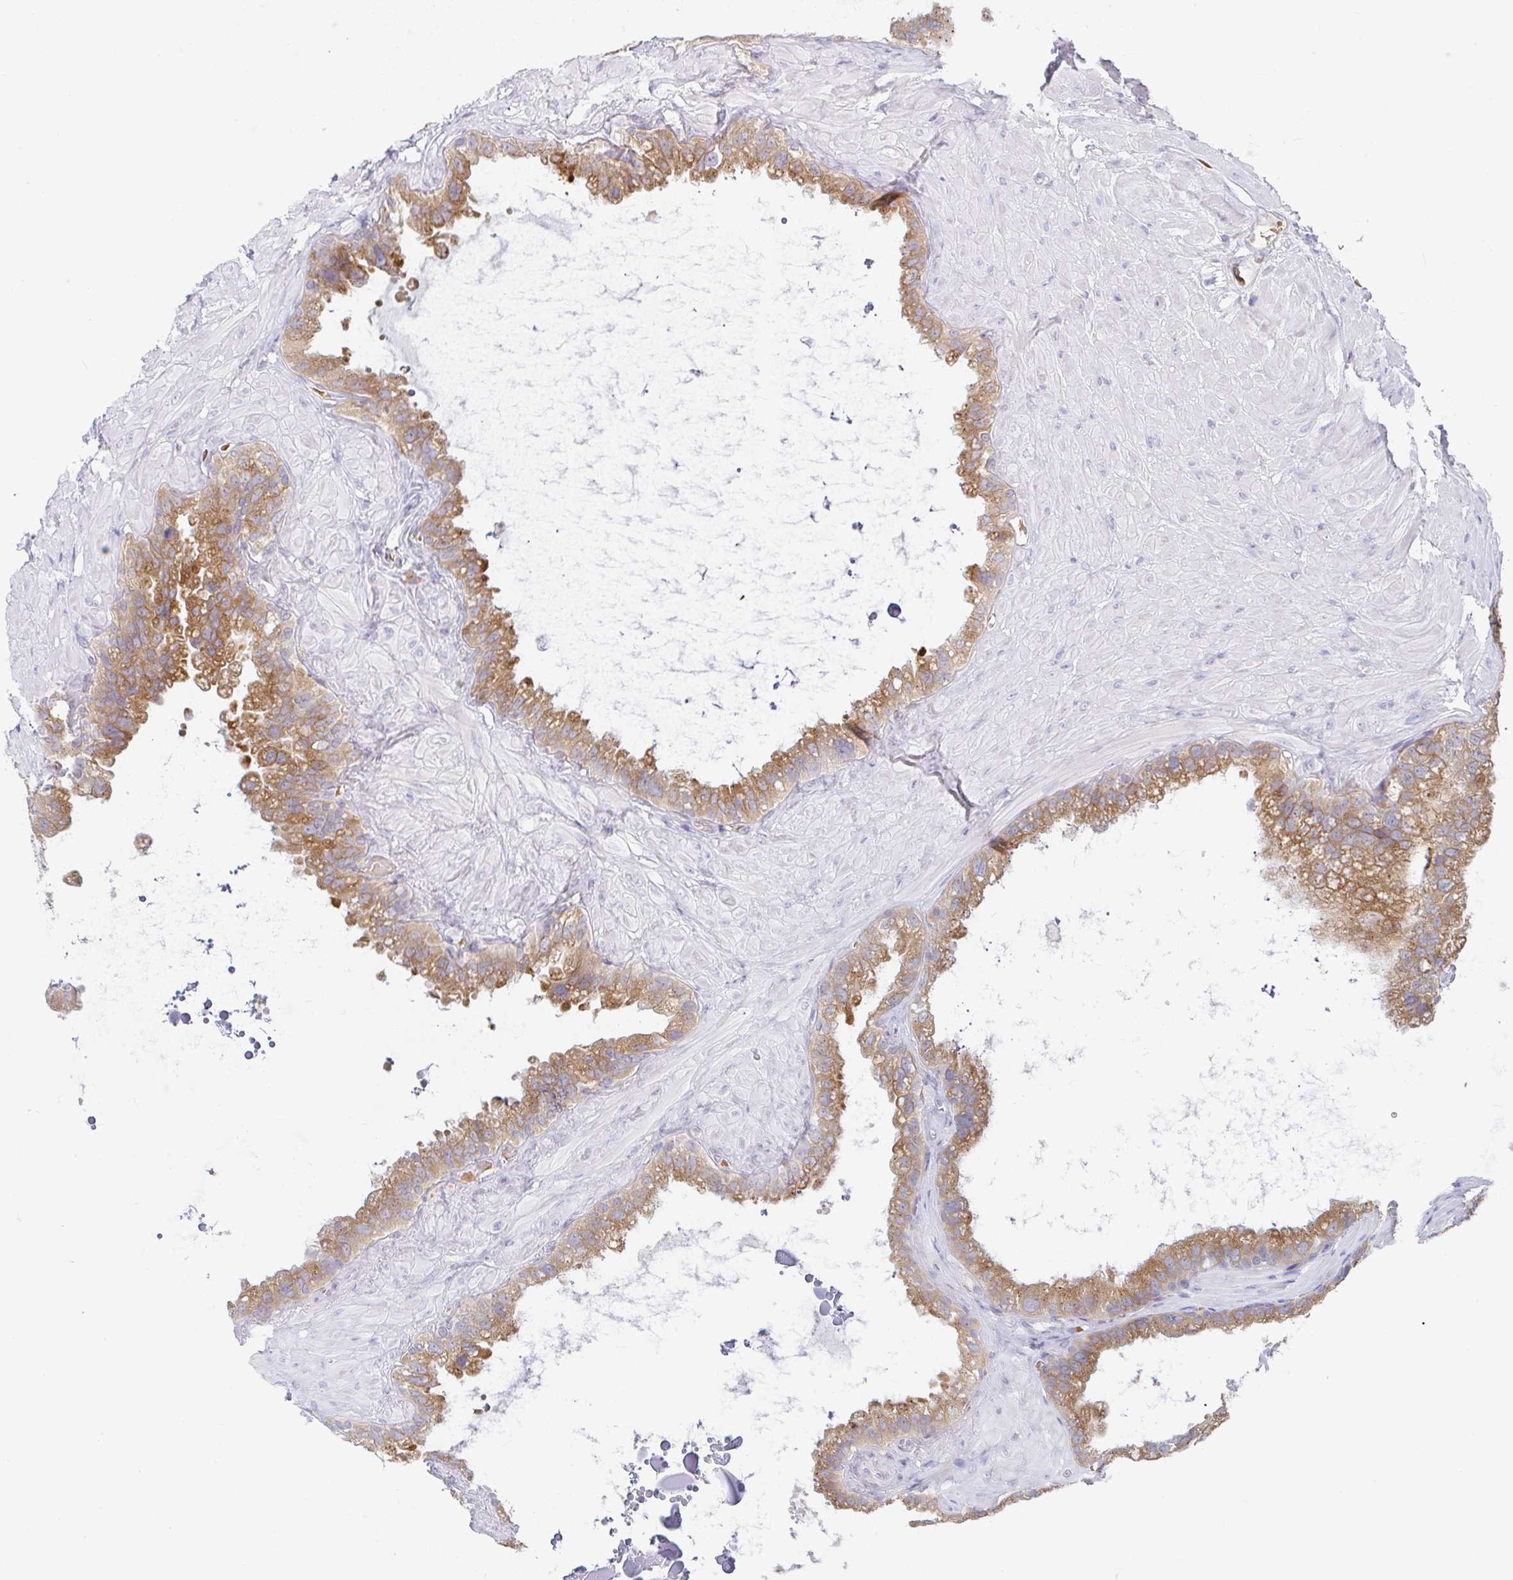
{"staining": {"intensity": "moderate", "quantity": ">75%", "location": "cytoplasmic/membranous"}, "tissue": "seminal vesicle", "cell_type": "Glandular cells", "image_type": "normal", "snomed": [{"axis": "morphology", "description": "Normal tissue, NOS"}, {"axis": "topography", "description": "Seminal veicle"}, {"axis": "topography", "description": "Peripheral nerve tissue"}], "caption": "Seminal vesicle stained with DAB immunohistochemistry (IHC) demonstrates medium levels of moderate cytoplasmic/membranous expression in about >75% of glandular cells. (DAB IHC, brown staining for protein, blue staining for nuclei).", "gene": "DERL2", "patient": {"sex": "male", "age": 76}}